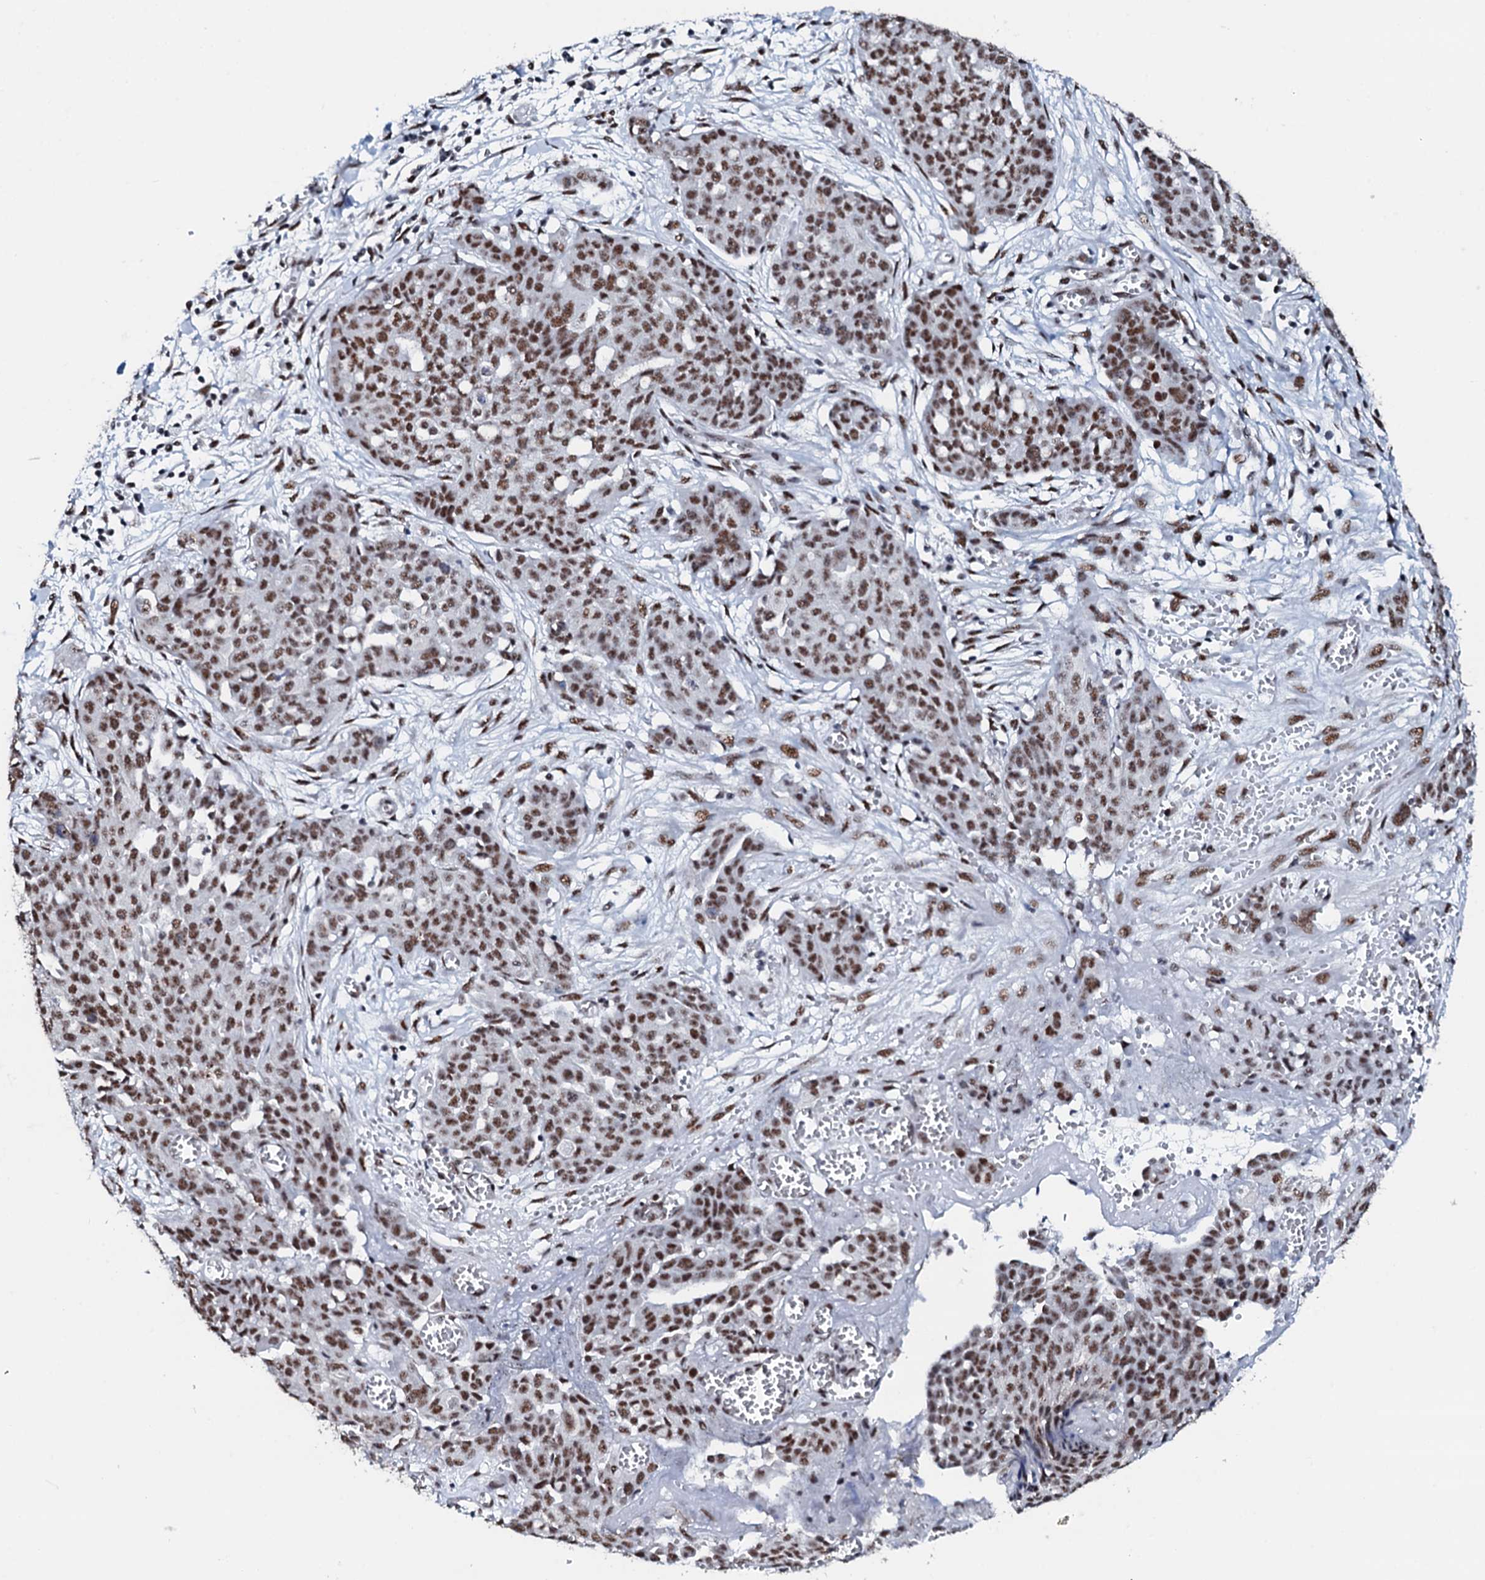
{"staining": {"intensity": "moderate", "quantity": ">75%", "location": "nuclear"}, "tissue": "ovarian cancer", "cell_type": "Tumor cells", "image_type": "cancer", "snomed": [{"axis": "morphology", "description": "Cystadenocarcinoma, serous, NOS"}, {"axis": "topography", "description": "Soft tissue"}, {"axis": "topography", "description": "Ovary"}], "caption": "Immunohistochemical staining of ovarian cancer (serous cystadenocarcinoma) exhibits medium levels of moderate nuclear expression in approximately >75% of tumor cells.", "gene": "NKAPD1", "patient": {"sex": "female", "age": 57}}